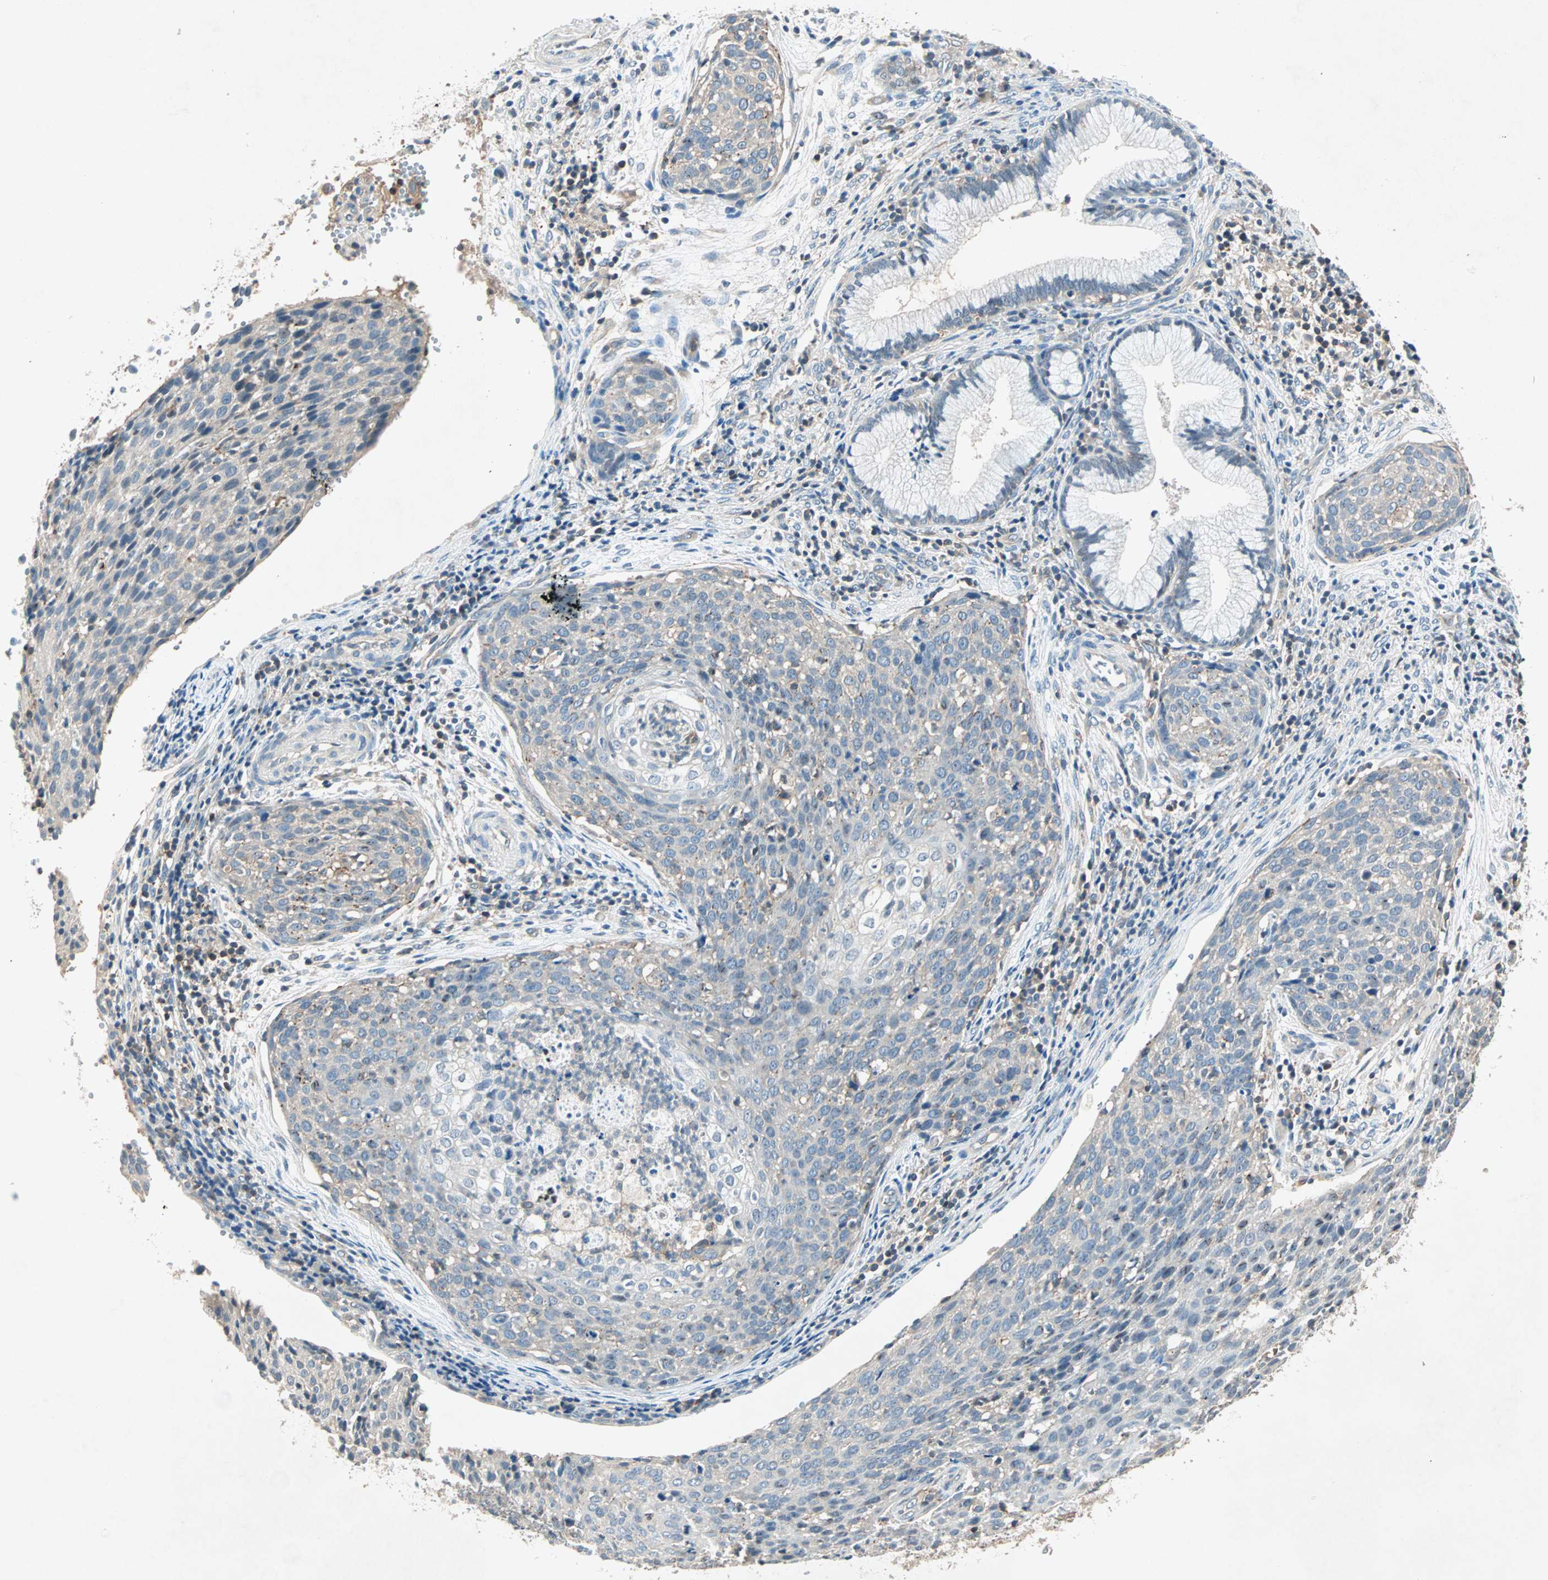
{"staining": {"intensity": "weak", "quantity": "25%-75%", "location": "cytoplasmic/membranous"}, "tissue": "cervical cancer", "cell_type": "Tumor cells", "image_type": "cancer", "snomed": [{"axis": "morphology", "description": "Squamous cell carcinoma, NOS"}, {"axis": "topography", "description": "Cervix"}], "caption": "Cervical squamous cell carcinoma tissue shows weak cytoplasmic/membranous expression in about 25%-75% of tumor cells", "gene": "TEC", "patient": {"sex": "female", "age": 38}}